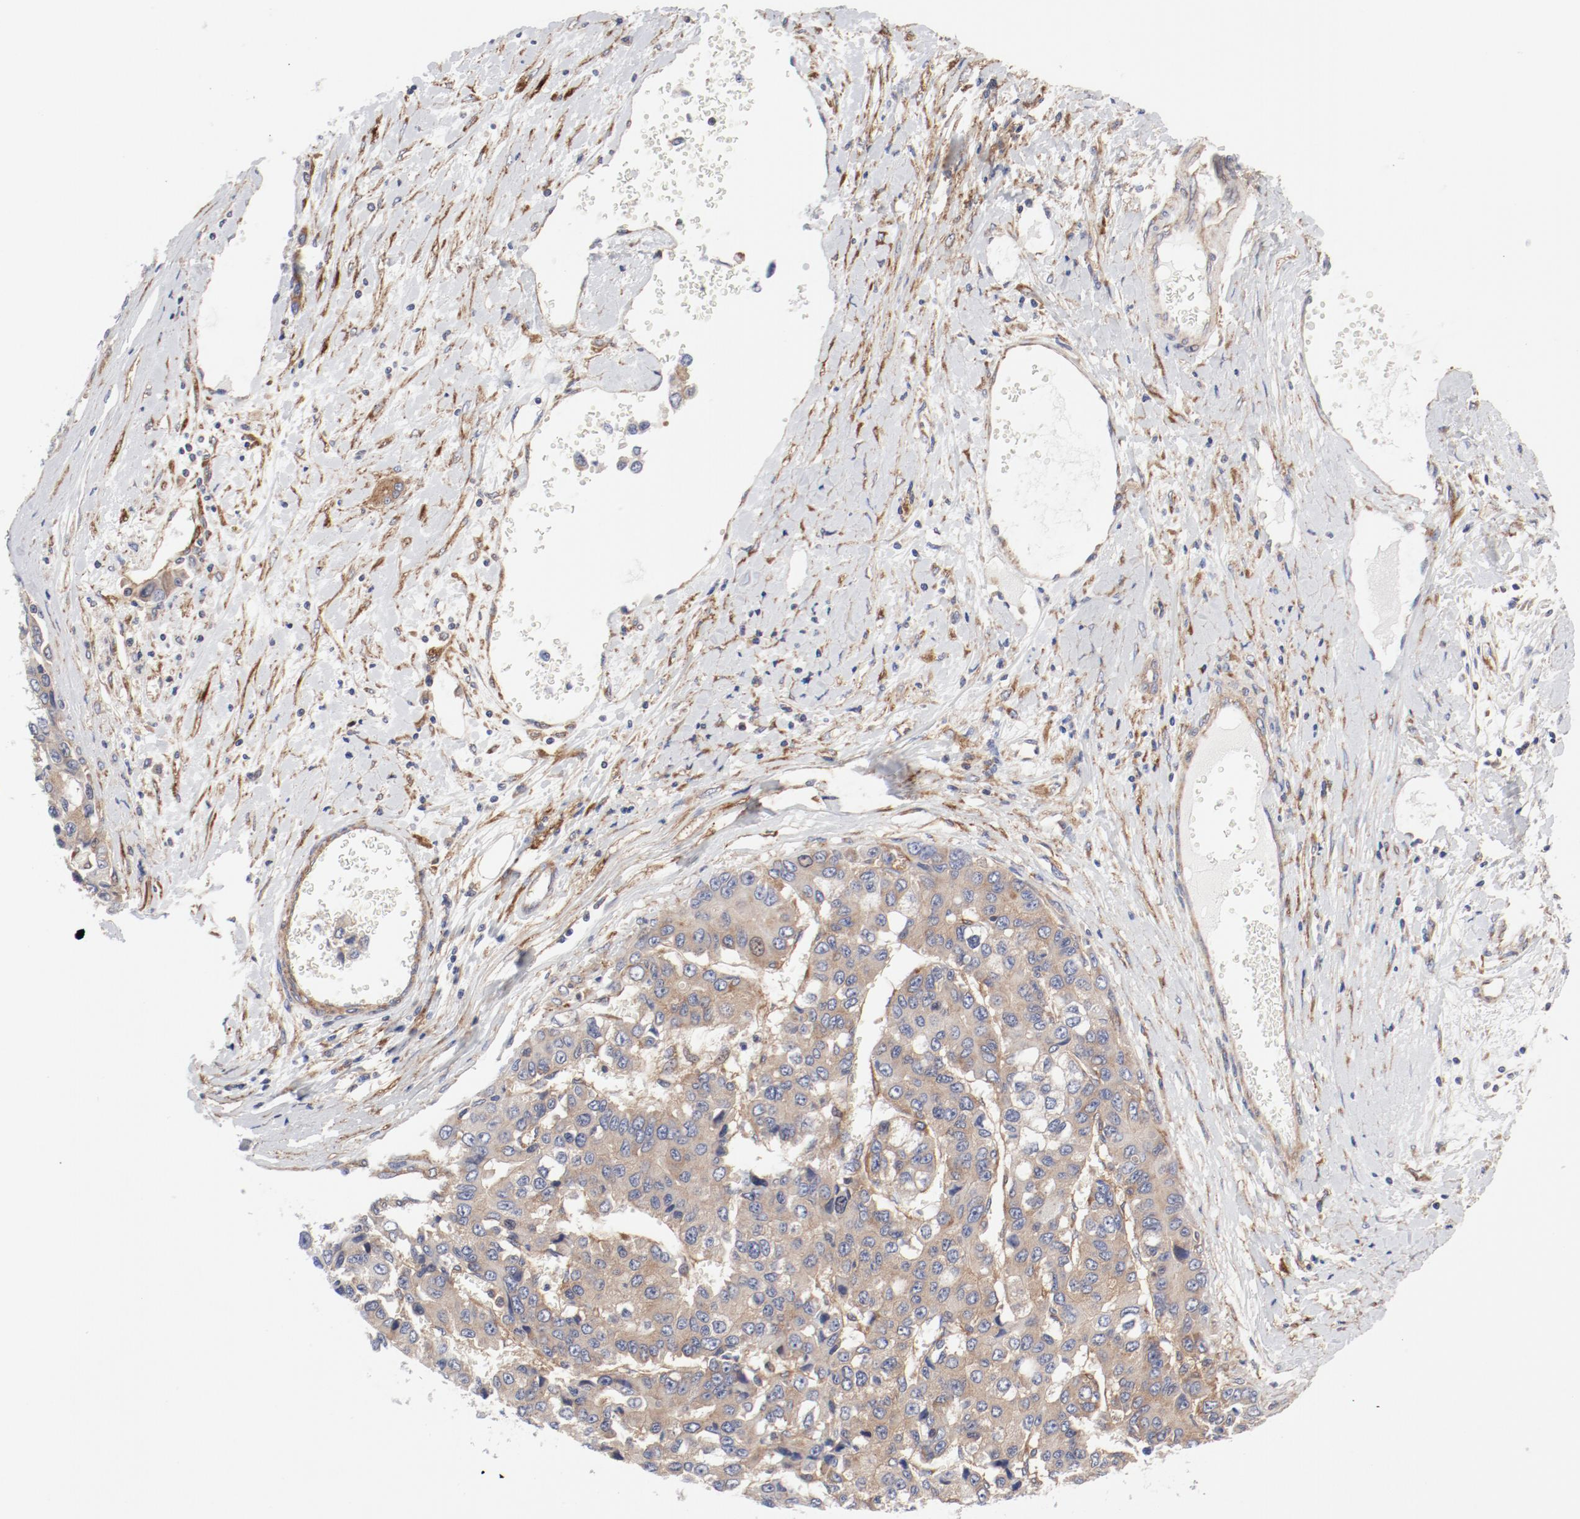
{"staining": {"intensity": "weak", "quantity": "25%-75%", "location": "cytoplasmic/membranous"}, "tissue": "liver cancer", "cell_type": "Tumor cells", "image_type": "cancer", "snomed": [{"axis": "morphology", "description": "Carcinoma, Hepatocellular, NOS"}, {"axis": "topography", "description": "Liver"}], "caption": "Liver cancer (hepatocellular carcinoma) tissue reveals weak cytoplasmic/membranous expression in about 25%-75% of tumor cells", "gene": "AP2A1", "patient": {"sex": "female", "age": 66}}